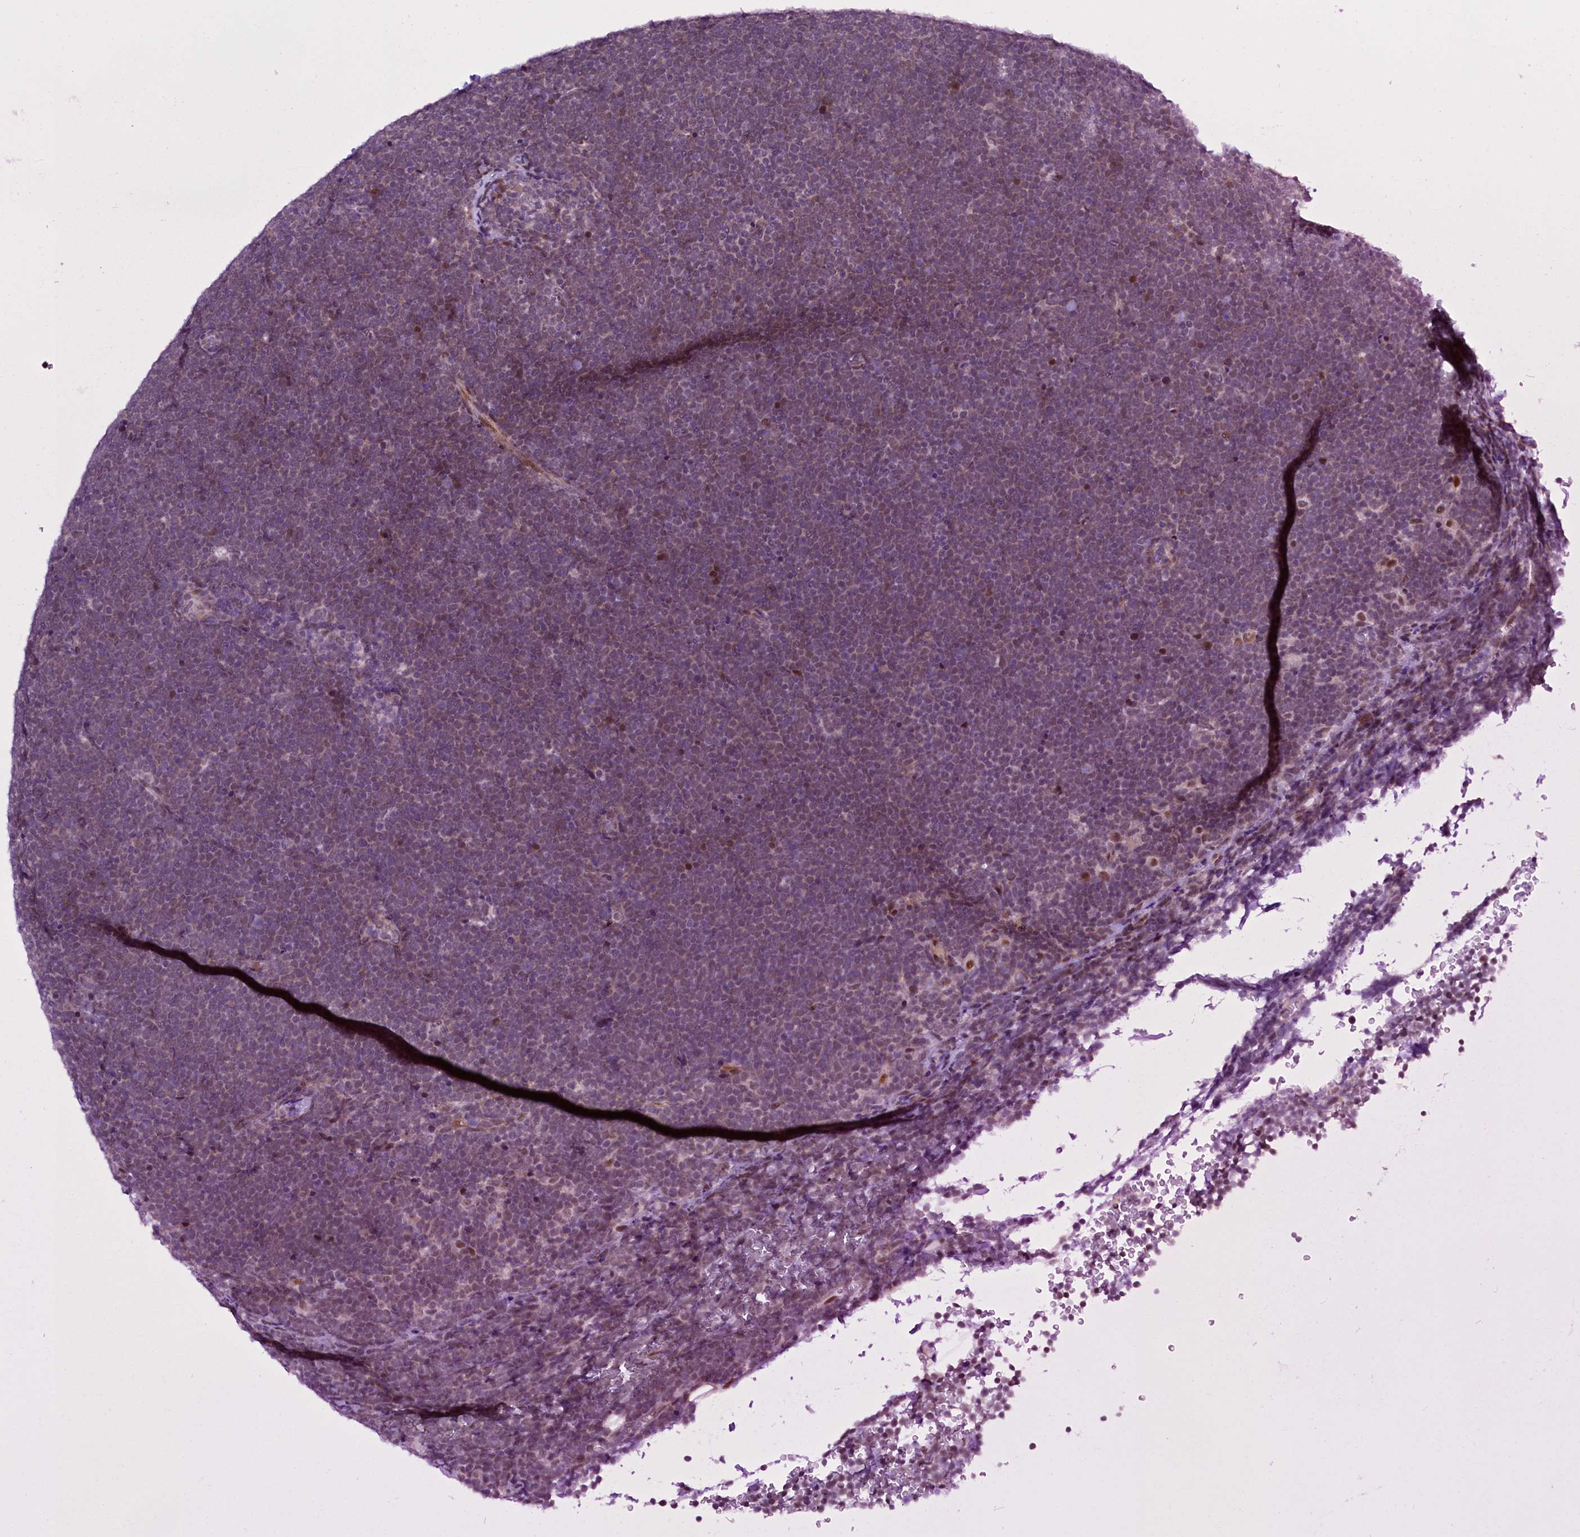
{"staining": {"intensity": "negative", "quantity": "none", "location": "none"}, "tissue": "lymphoma", "cell_type": "Tumor cells", "image_type": "cancer", "snomed": [{"axis": "morphology", "description": "Malignant lymphoma, non-Hodgkin's type, High grade"}, {"axis": "topography", "description": "Lymph node"}], "caption": "DAB immunohistochemical staining of human high-grade malignant lymphoma, non-Hodgkin's type reveals no significant expression in tumor cells. (DAB (3,3'-diaminobenzidine) immunohistochemistry (IHC), high magnification).", "gene": "CCDC106", "patient": {"sex": "male", "age": 13}}